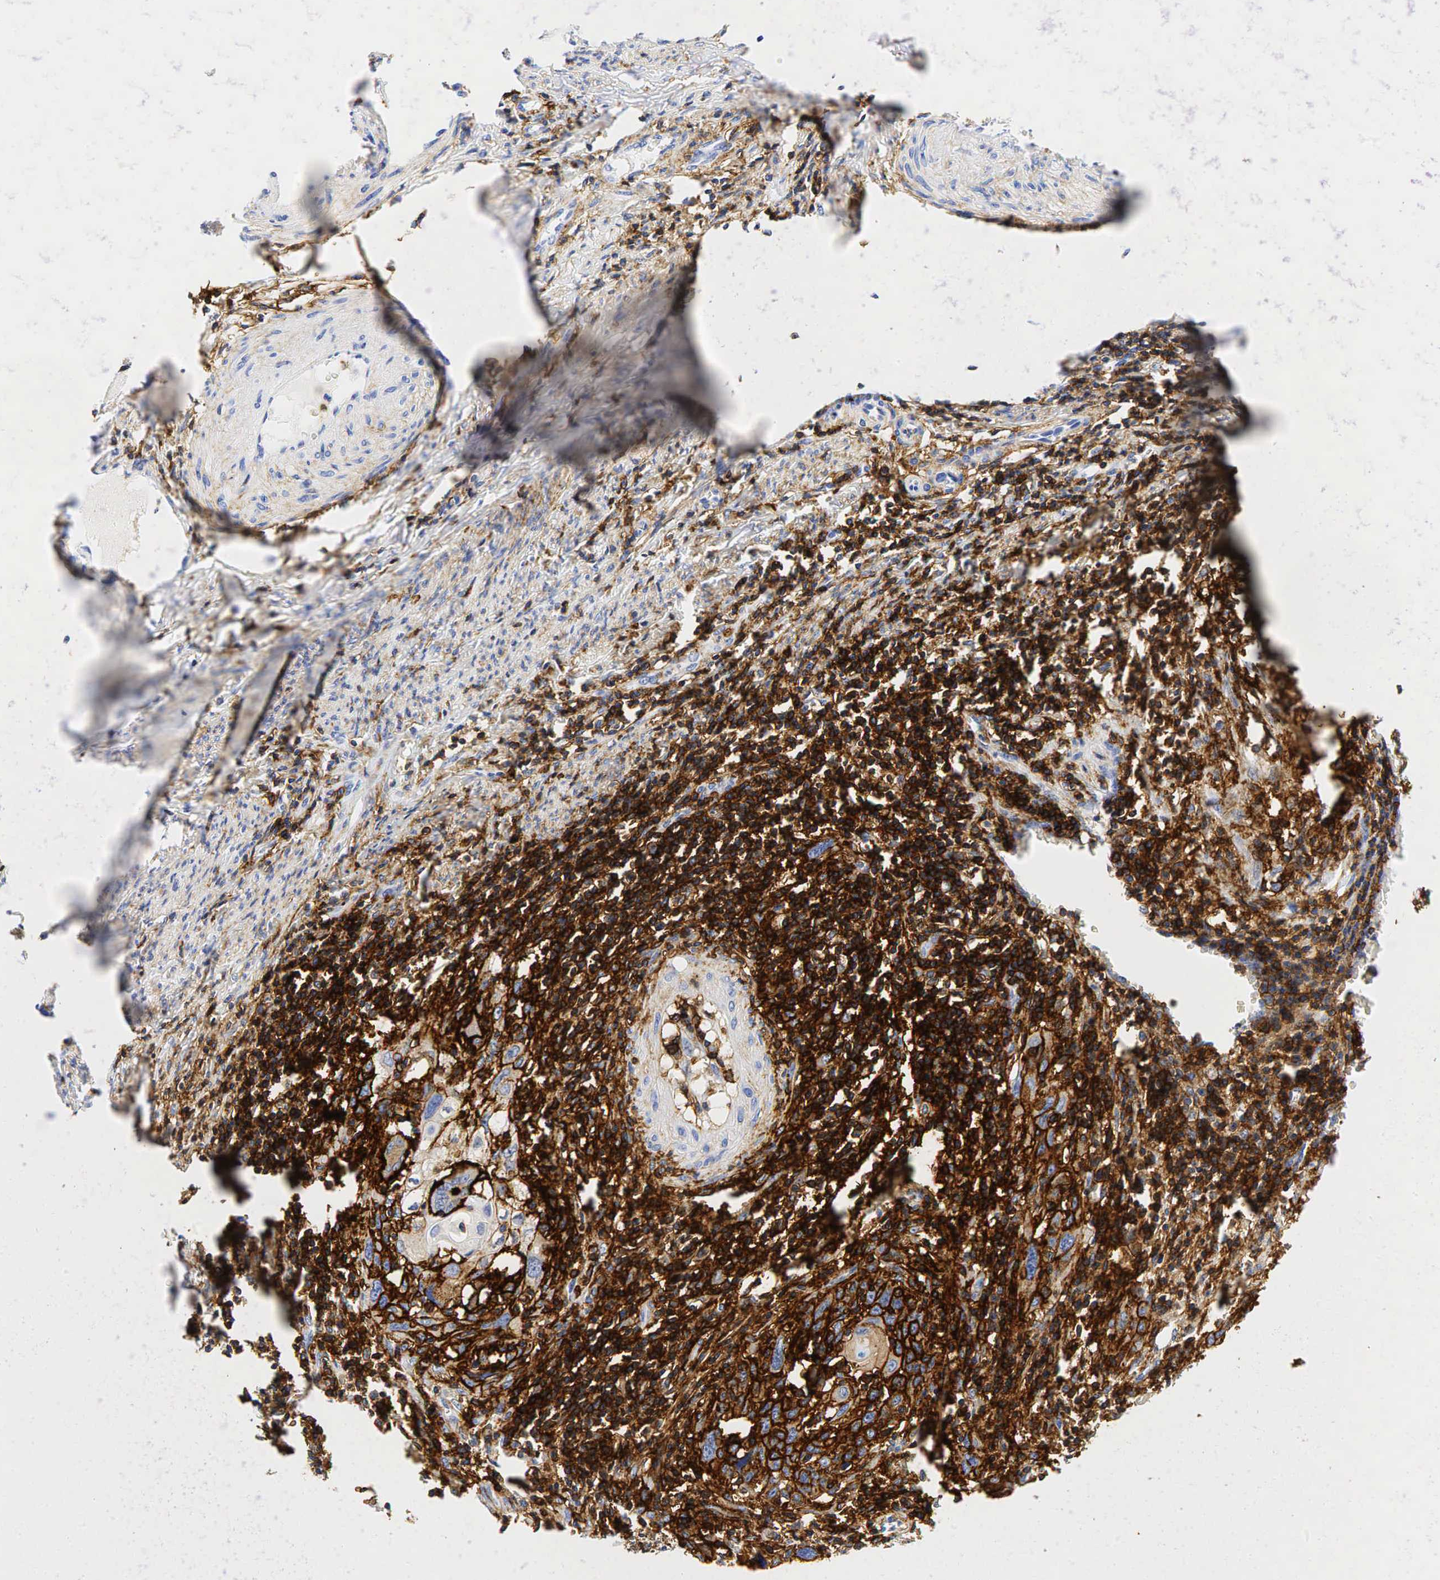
{"staining": {"intensity": "strong", "quantity": ">75%", "location": "cytoplasmic/membranous"}, "tissue": "cervical cancer", "cell_type": "Tumor cells", "image_type": "cancer", "snomed": [{"axis": "morphology", "description": "Squamous cell carcinoma, NOS"}, {"axis": "topography", "description": "Cervix"}], "caption": "A micrograph showing strong cytoplasmic/membranous positivity in approximately >75% of tumor cells in cervical cancer, as visualized by brown immunohistochemical staining.", "gene": "CD44", "patient": {"sex": "female", "age": 54}}